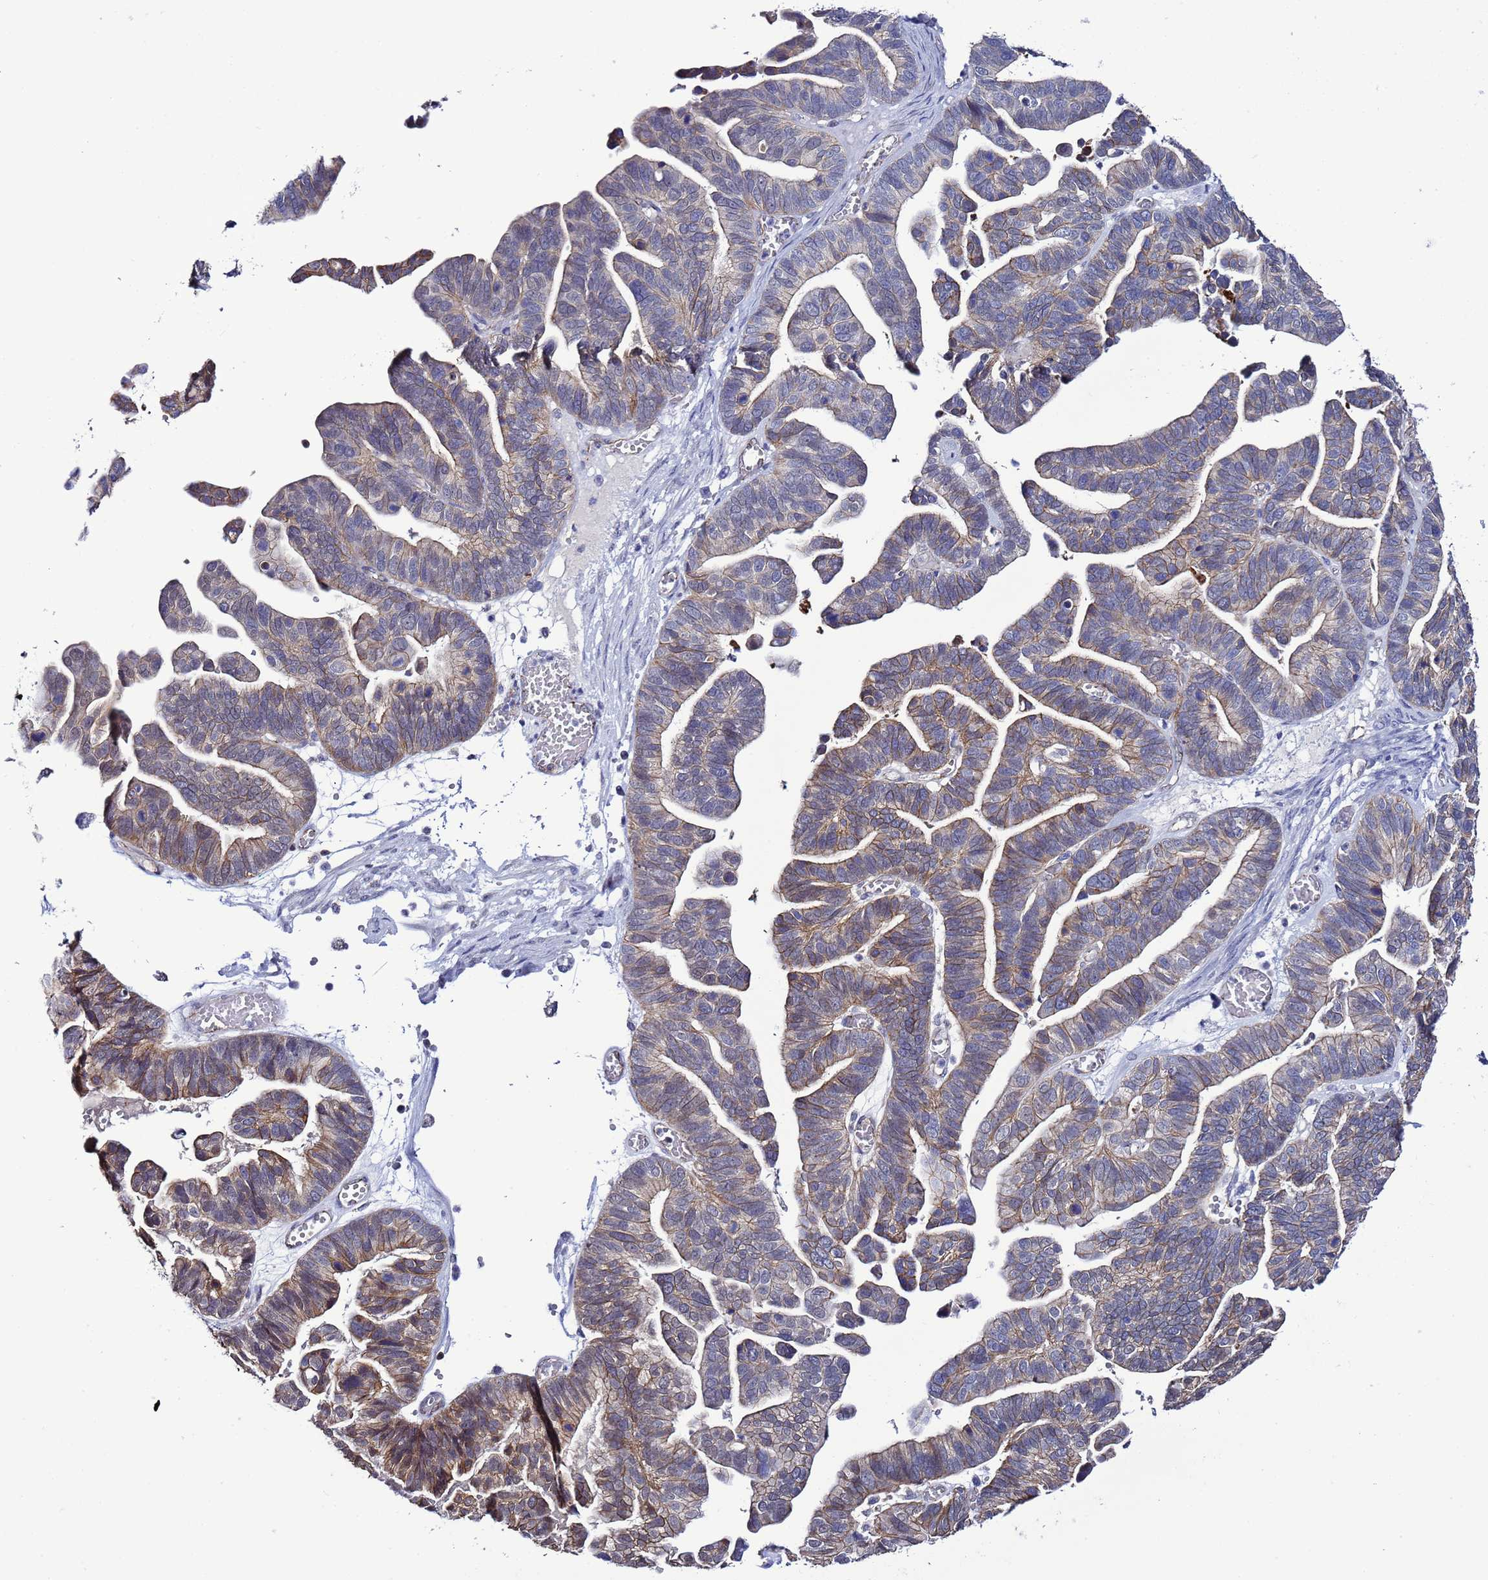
{"staining": {"intensity": "weak", "quantity": "25%-75%", "location": "cytoplasmic/membranous"}, "tissue": "ovarian cancer", "cell_type": "Tumor cells", "image_type": "cancer", "snomed": [{"axis": "morphology", "description": "Cystadenocarcinoma, serous, NOS"}, {"axis": "topography", "description": "Ovary"}], "caption": "IHC photomicrograph of neoplastic tissue: ovarian cancer stained using immunohistochemistry (IHC) exhibits low levels of weak protein expression localized specifically in the cytoplasmic/membranous of tumor cells, appearing as a cytoplasmic/membranous brown color.", "gene": "TENM3", "patient": {"sex": "female", "age": 56}}